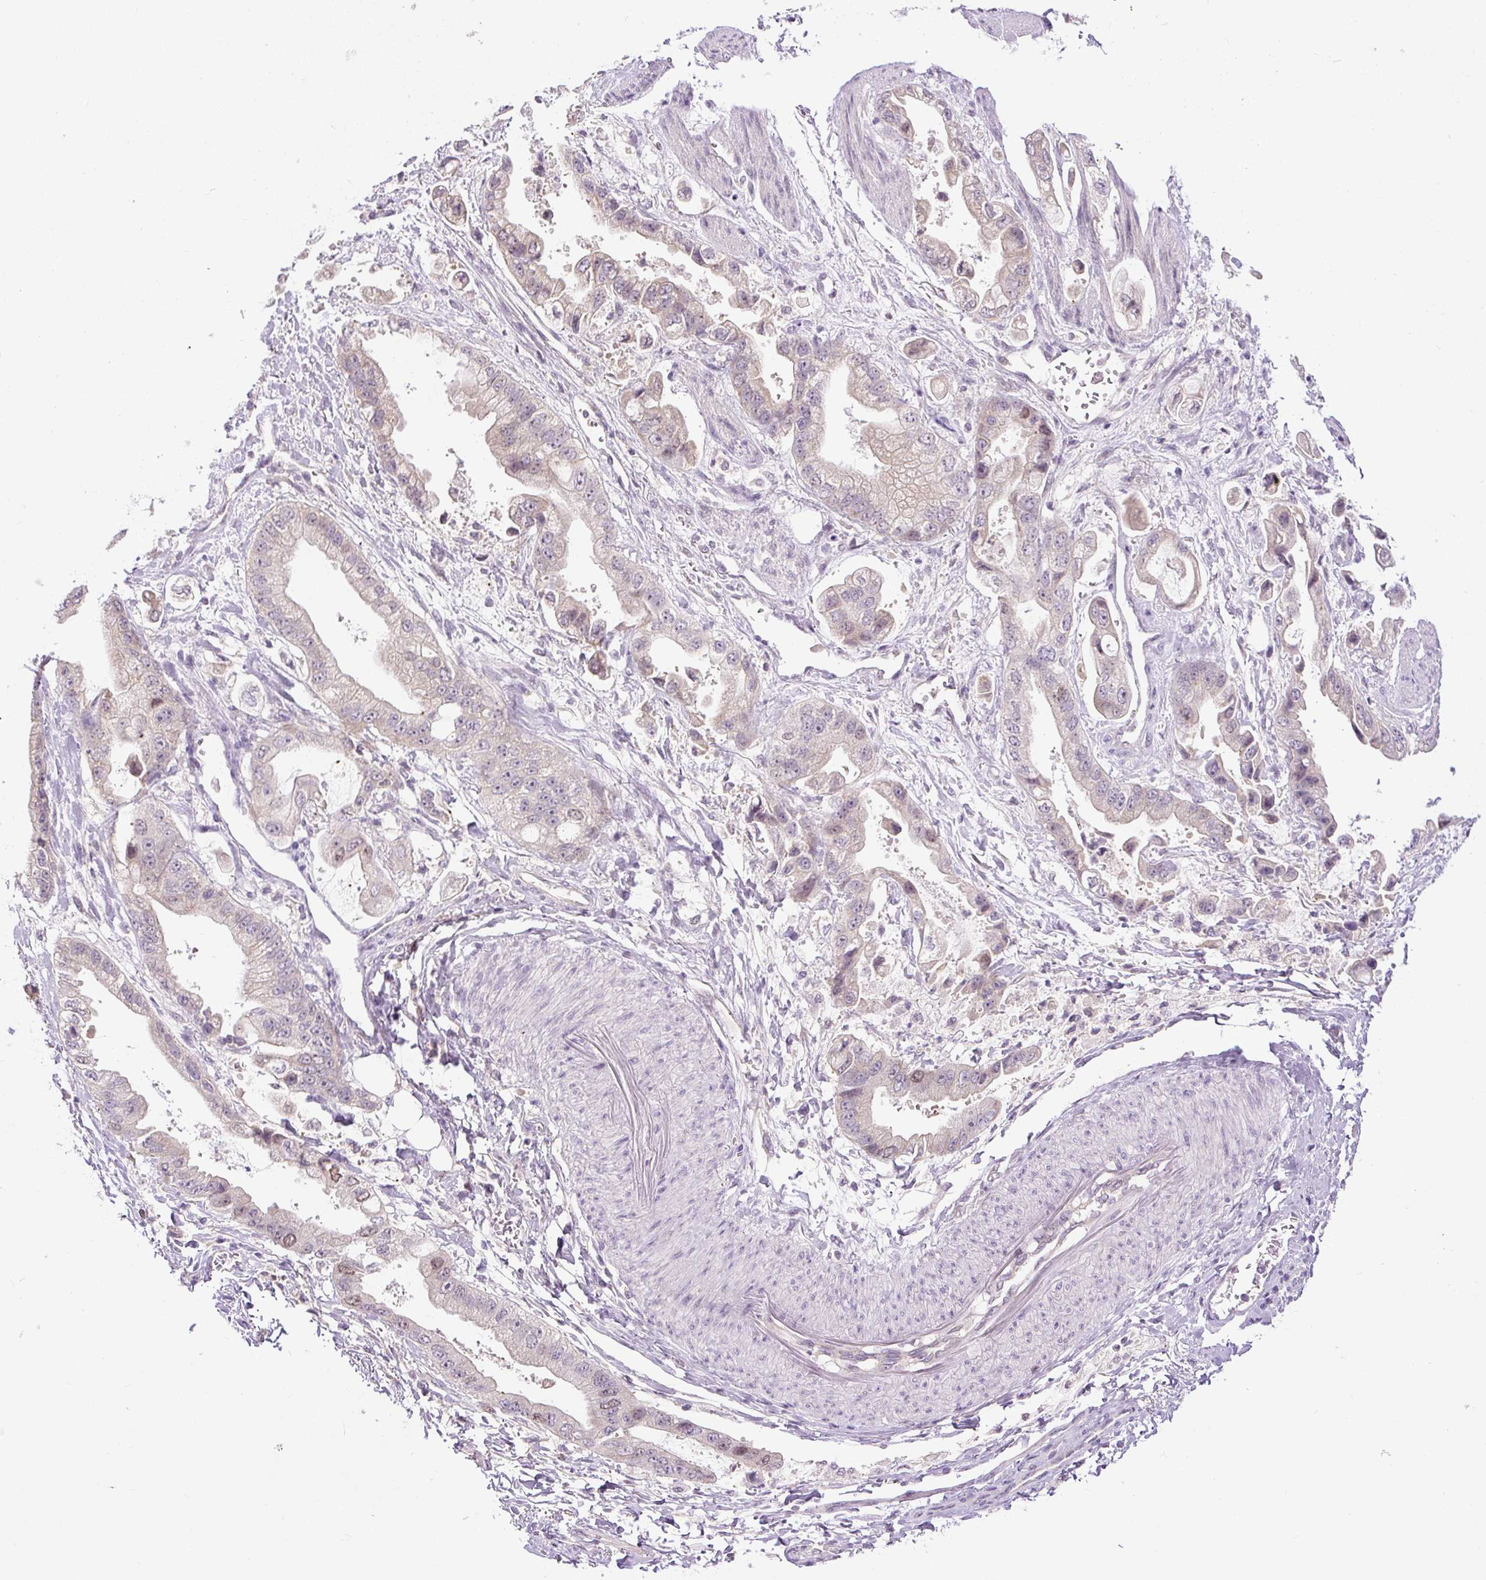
{"staining": {"intensity": "weak", "quantity": "<25%", "location": "nuclear"}, "tissue": "stomach cancer", "cell_type": "Tumor cells", "image_type": "cancer", "snomed": [{"axis": "morphology", "description": "Adenocarcinoma, NOS"}, {"axis": "topography", "description": "Stomach"}], "caption": "Stomach adenocarcinoma was stained to show a protein in brown. There is no significant positivity in tumor cells.", "gene": "RACGAP1", "patient": {"sex": "male", "age": 62}}